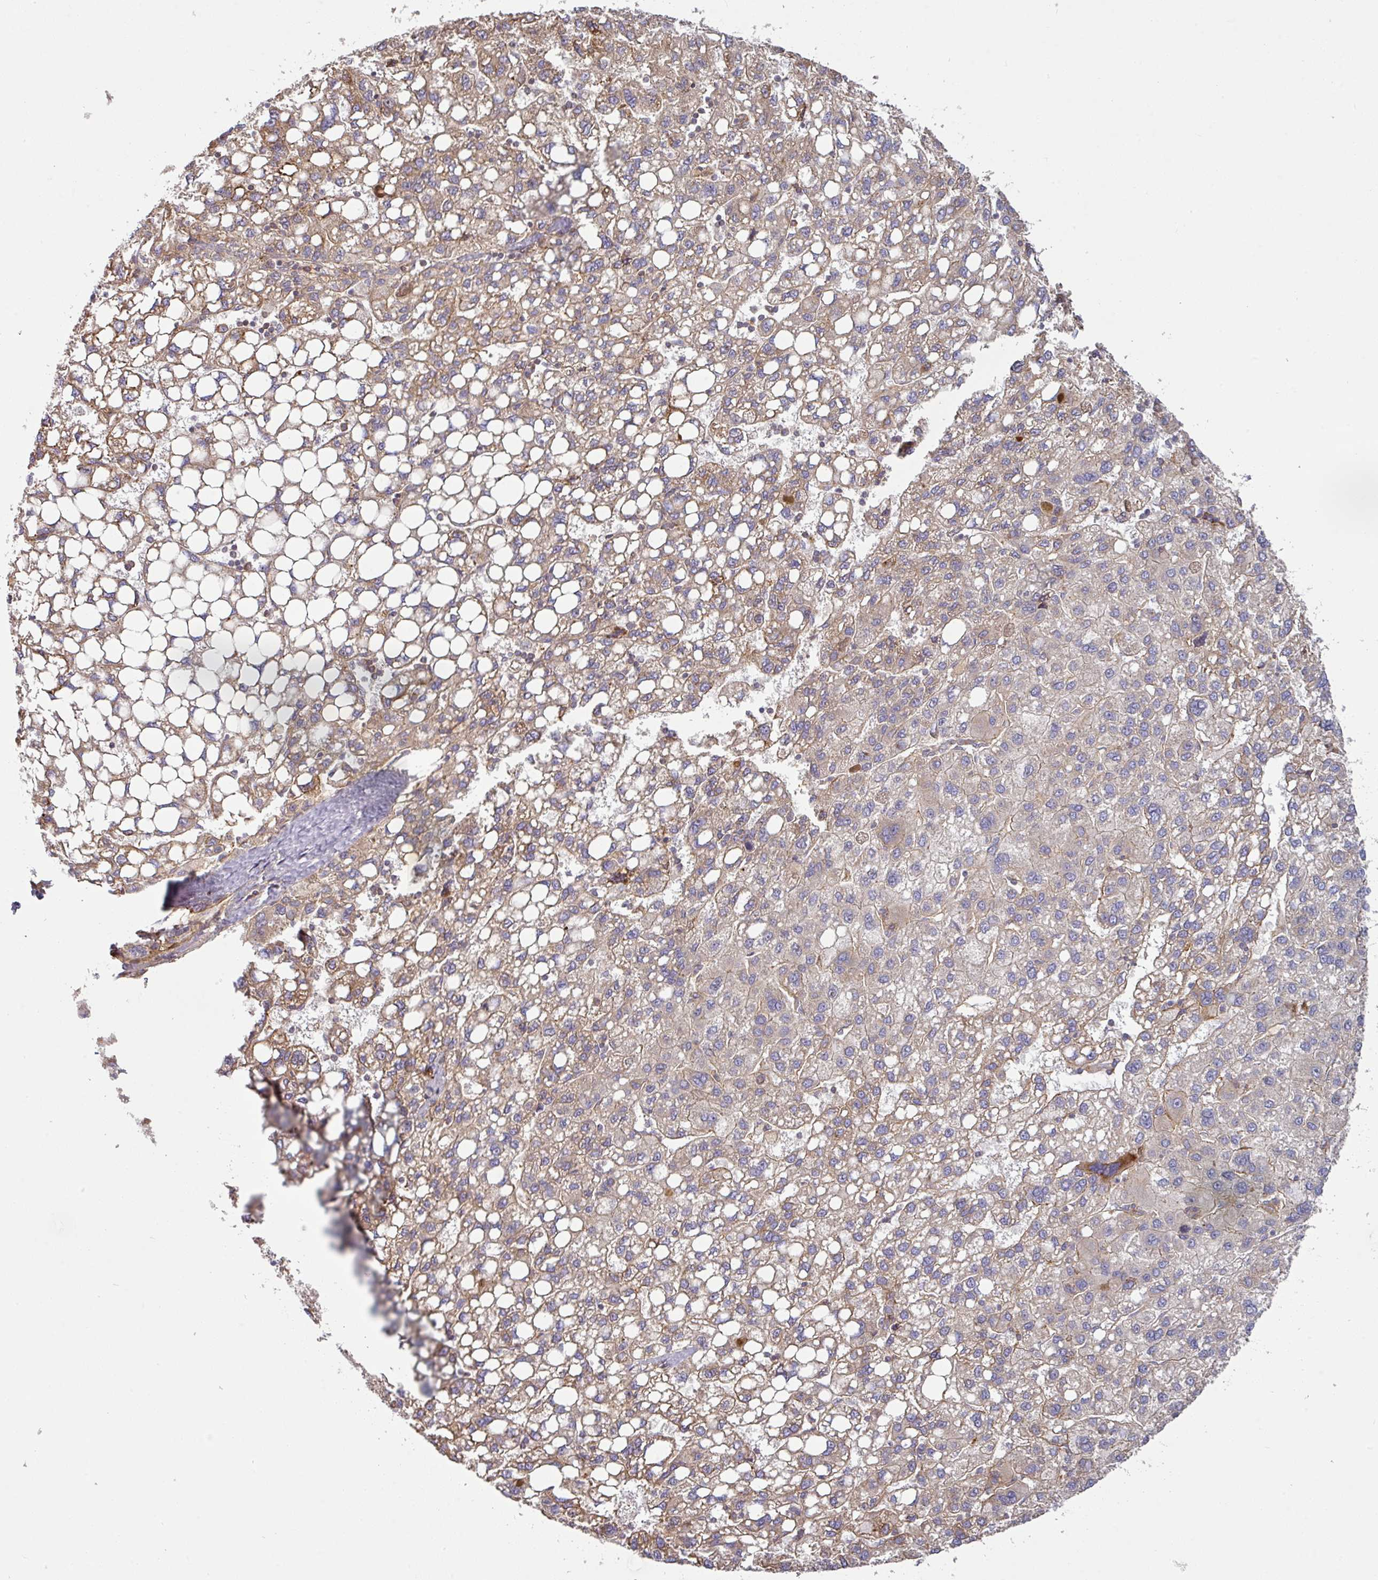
{"staining": {"intensity": "weak", "quantity": ">75%", "location": "cytoplasmic/membranous"}, "tissue": "liver cancer", "cell_type": "Tumor cells", "image_type": "cancer", "snomed": [{"axis": "morphology", "description": "Carcinoma, Hepatocellular, NOS"}, {"axis": "topography", "description": "Liver"}], "caption": "The photomicrograph exhibits a brown stain indicating the presence of a protein in the cytoplasmic/membranous of tumor cells in liver cancer (hepatocellular carcinoma).", "gene": "CASP2", "patient": {"sex": "female", "age": 82}}